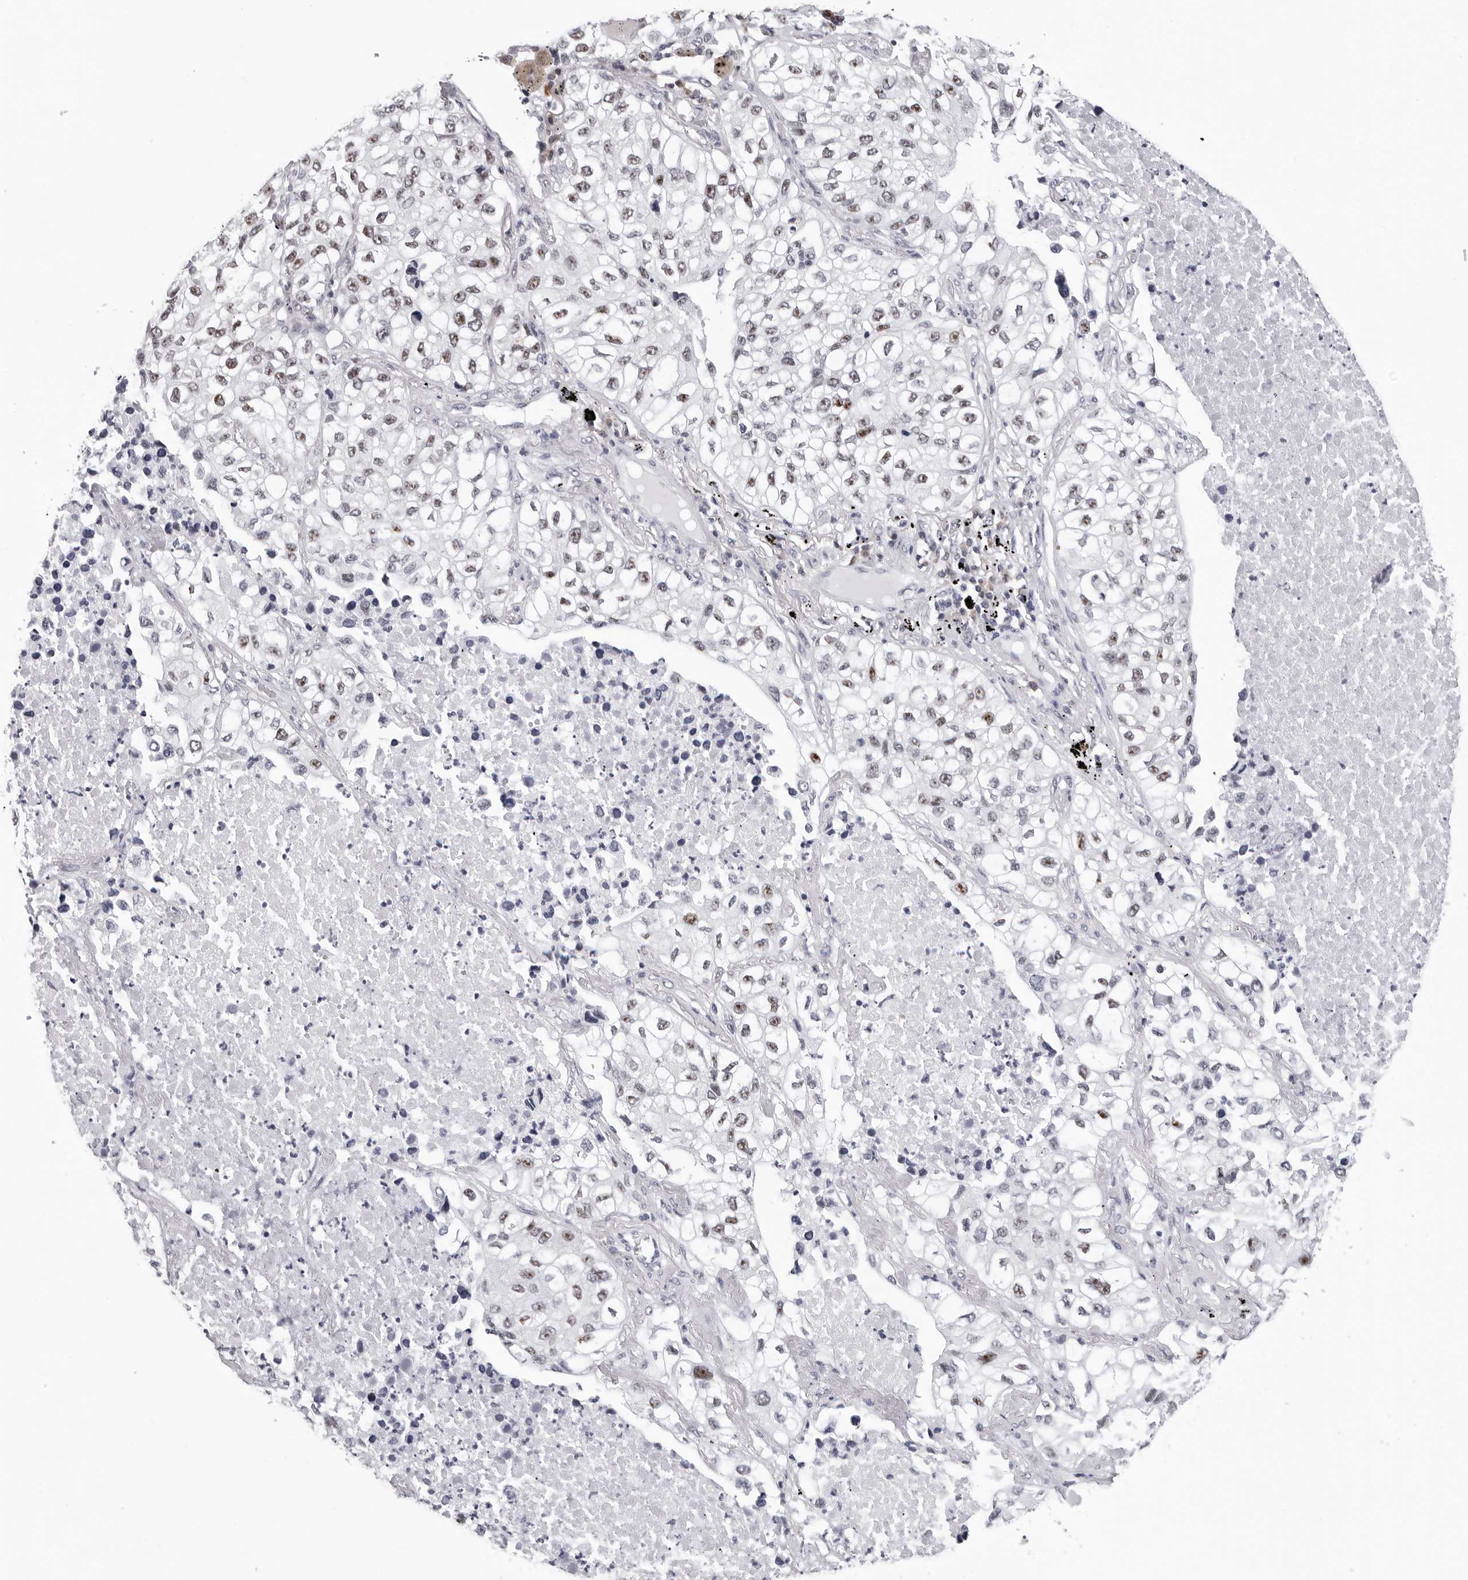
{"staining": {"intensity": "moderate", "quantity": "25%-75%", "location": "nuclear"}, "tissue": "lung cancer", "cell_type": "Tumor cells", "image_type": "cancer", "snomed": [{"axis": "morphology", "description": "Adenocarcinoma, NOS"}, {"axis": "topography", "description": "Lung"}], "caption": "This micrograph reveals immunohistochemistry (IHC) staining of human lung cancer, with medium moderate nuclear staining in approximately 25%-75% of tumor cells.", "gene": "GNL2", "patient": {"sex": "male", "age": 63}}